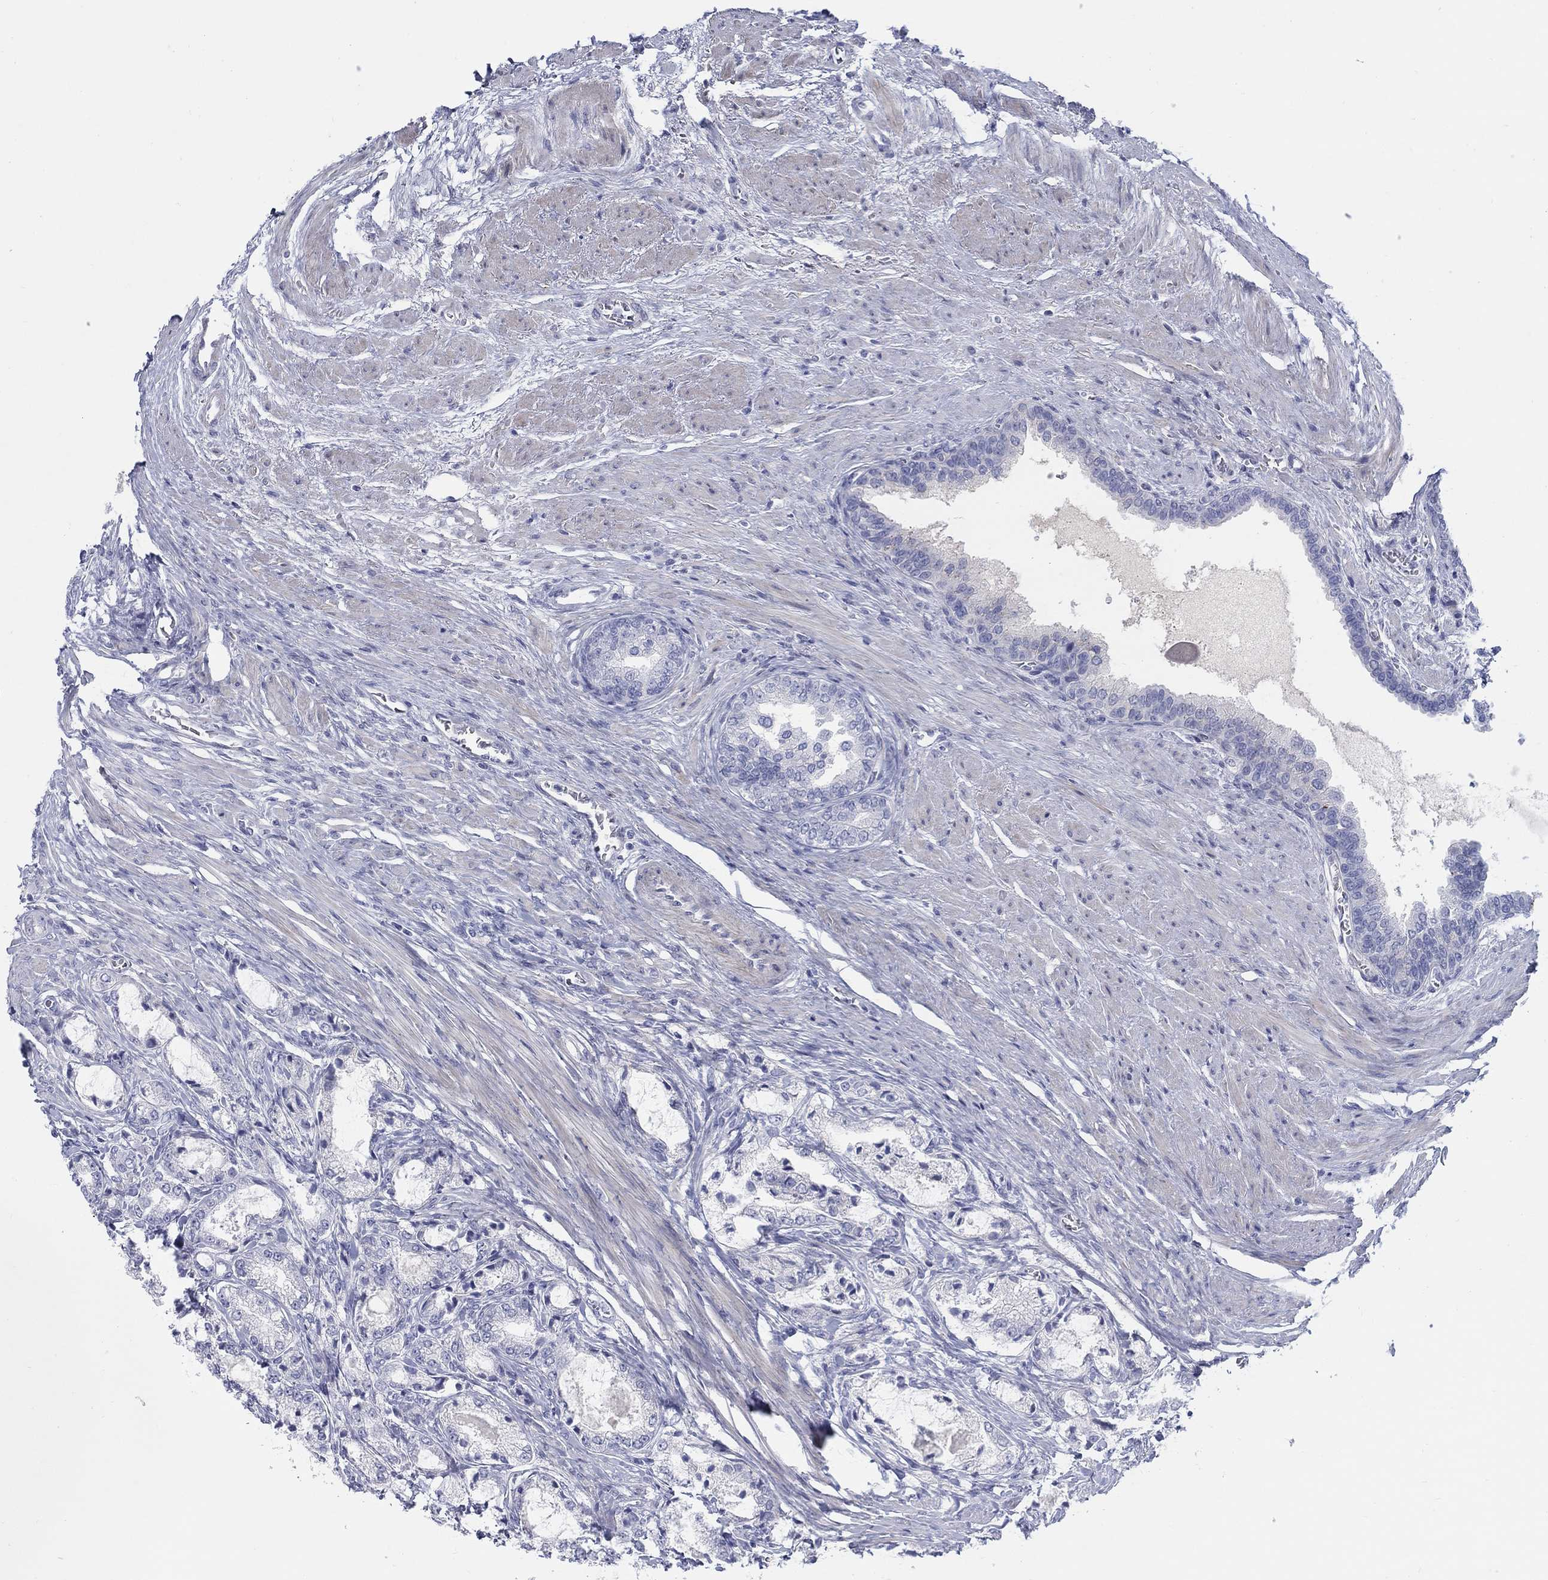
{"staining": {"intensity": "negative", "quantity": "none", "location": "none"}, "tissue": "prostate cancer", "cell_type": "Tumor cells", "image_type": "cancer", "snomed": [{"axis": "morphology", "description": "Adenocarcinoma, NOS"}, {"axis": "topography", "description": "Prostate and seminal vesicle, NOS"}, {"axis": "topography", "description": "Prostate"}], "caption": "High power microscopy micrograph of an immunohistochemistry histopathology image of prostate cancer (adenocarcinoma), revealing no significant staining in tumor cells.", "gene": "HEATR4", "patient": {"sex": "male", "age": 62}}